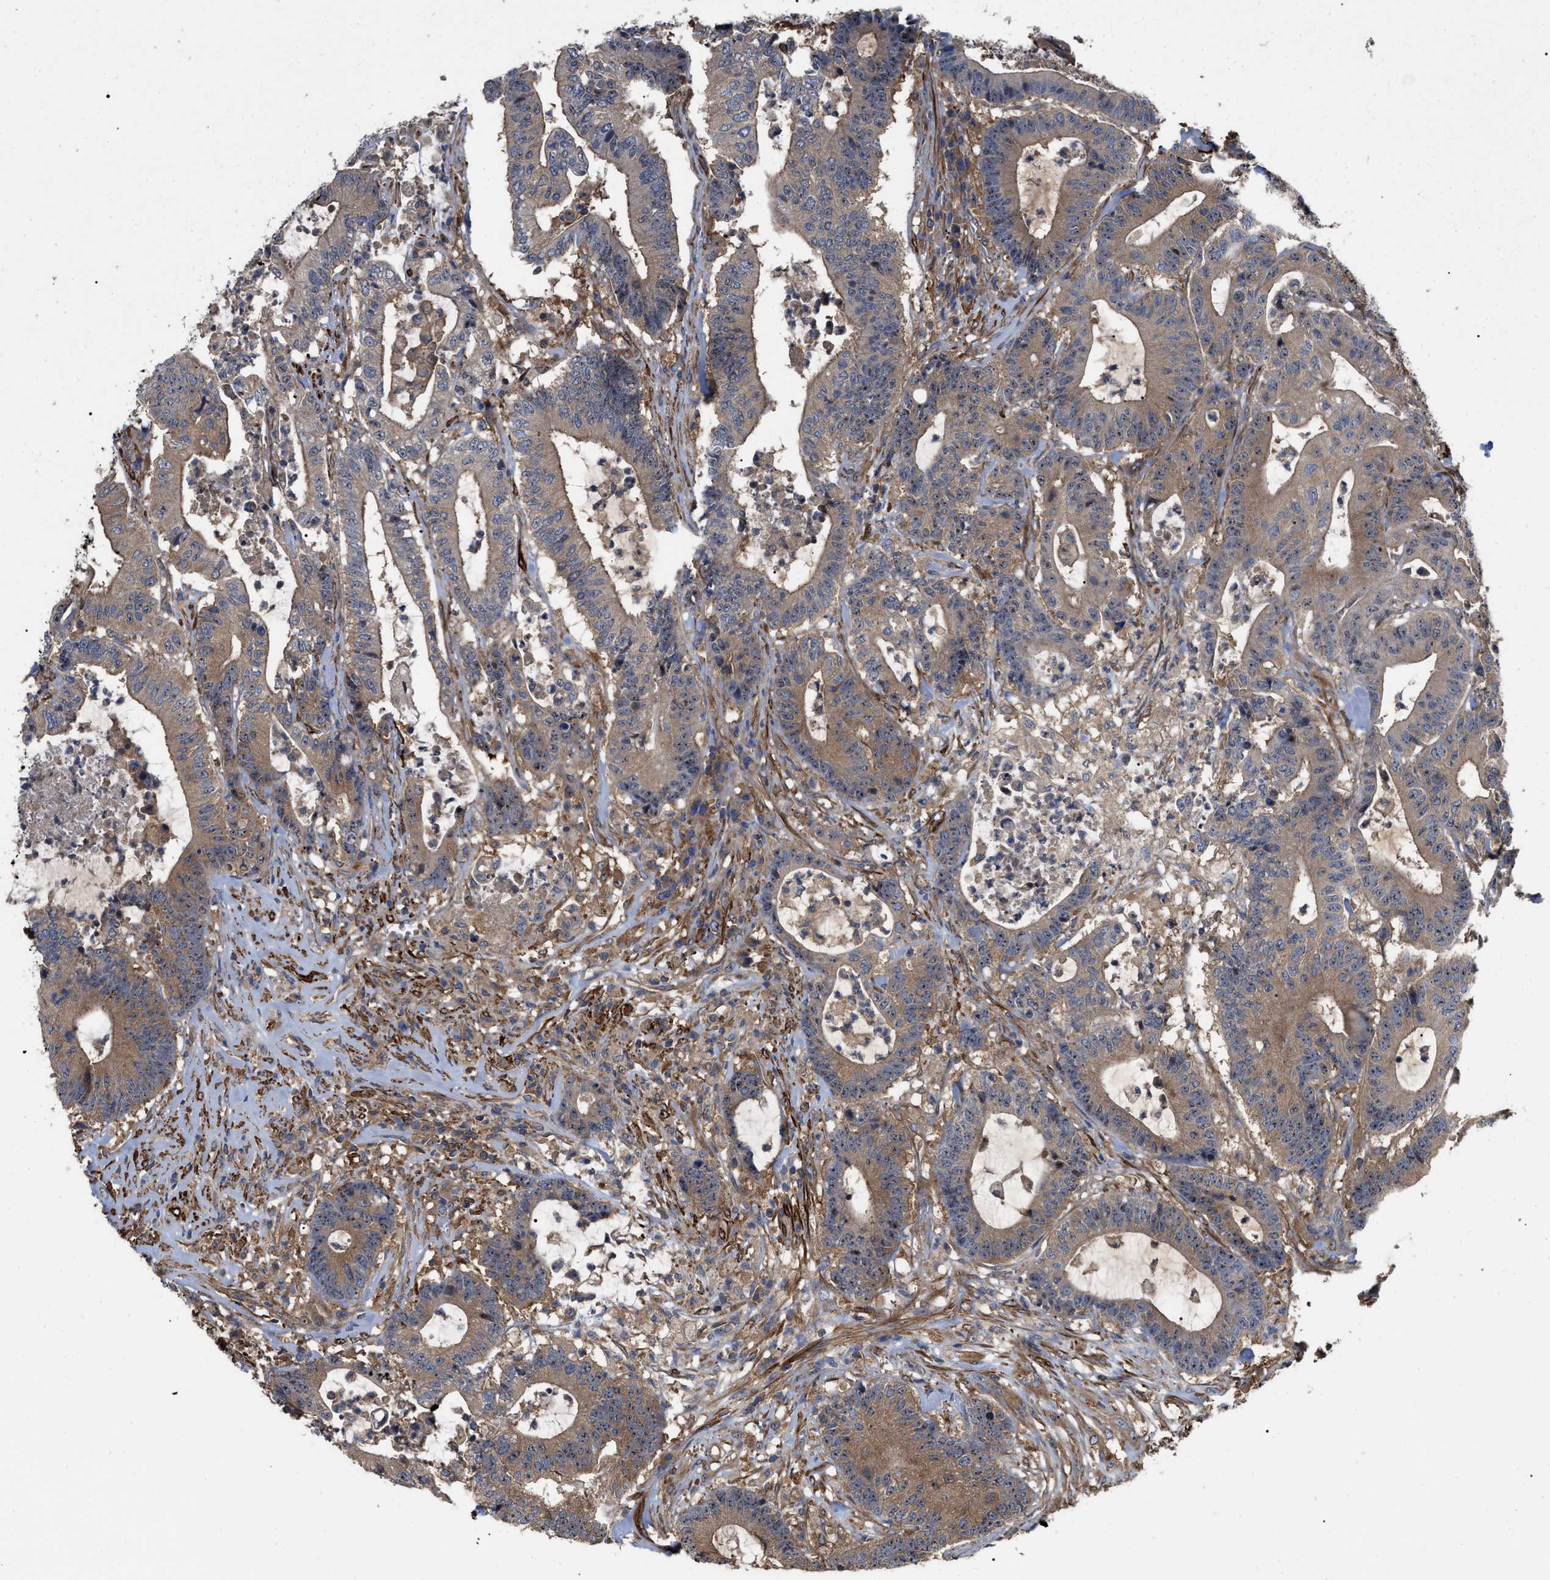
{"staining": {"intensity": "moderate", "quantity": ">75%", "location": "cytoplasmic/membranous"}, "tissue": "colorectal cancer", "cell_type": "Tumor cells", "image_type": "cancer", "snomed": [{"axis": "morphology", "description": "Adenocarcinoma, NOS"}, {"axis": "topography", "description": "Colon"}], "caption": "Tumor cells exhibit medium levels of moderate cytoplasmic/membranous staining in about >75% of cells in human colorectal cancer (adenocarcinoma).", "gene": "RABEP1", "patient": {"sex": "female", "age": 84}}